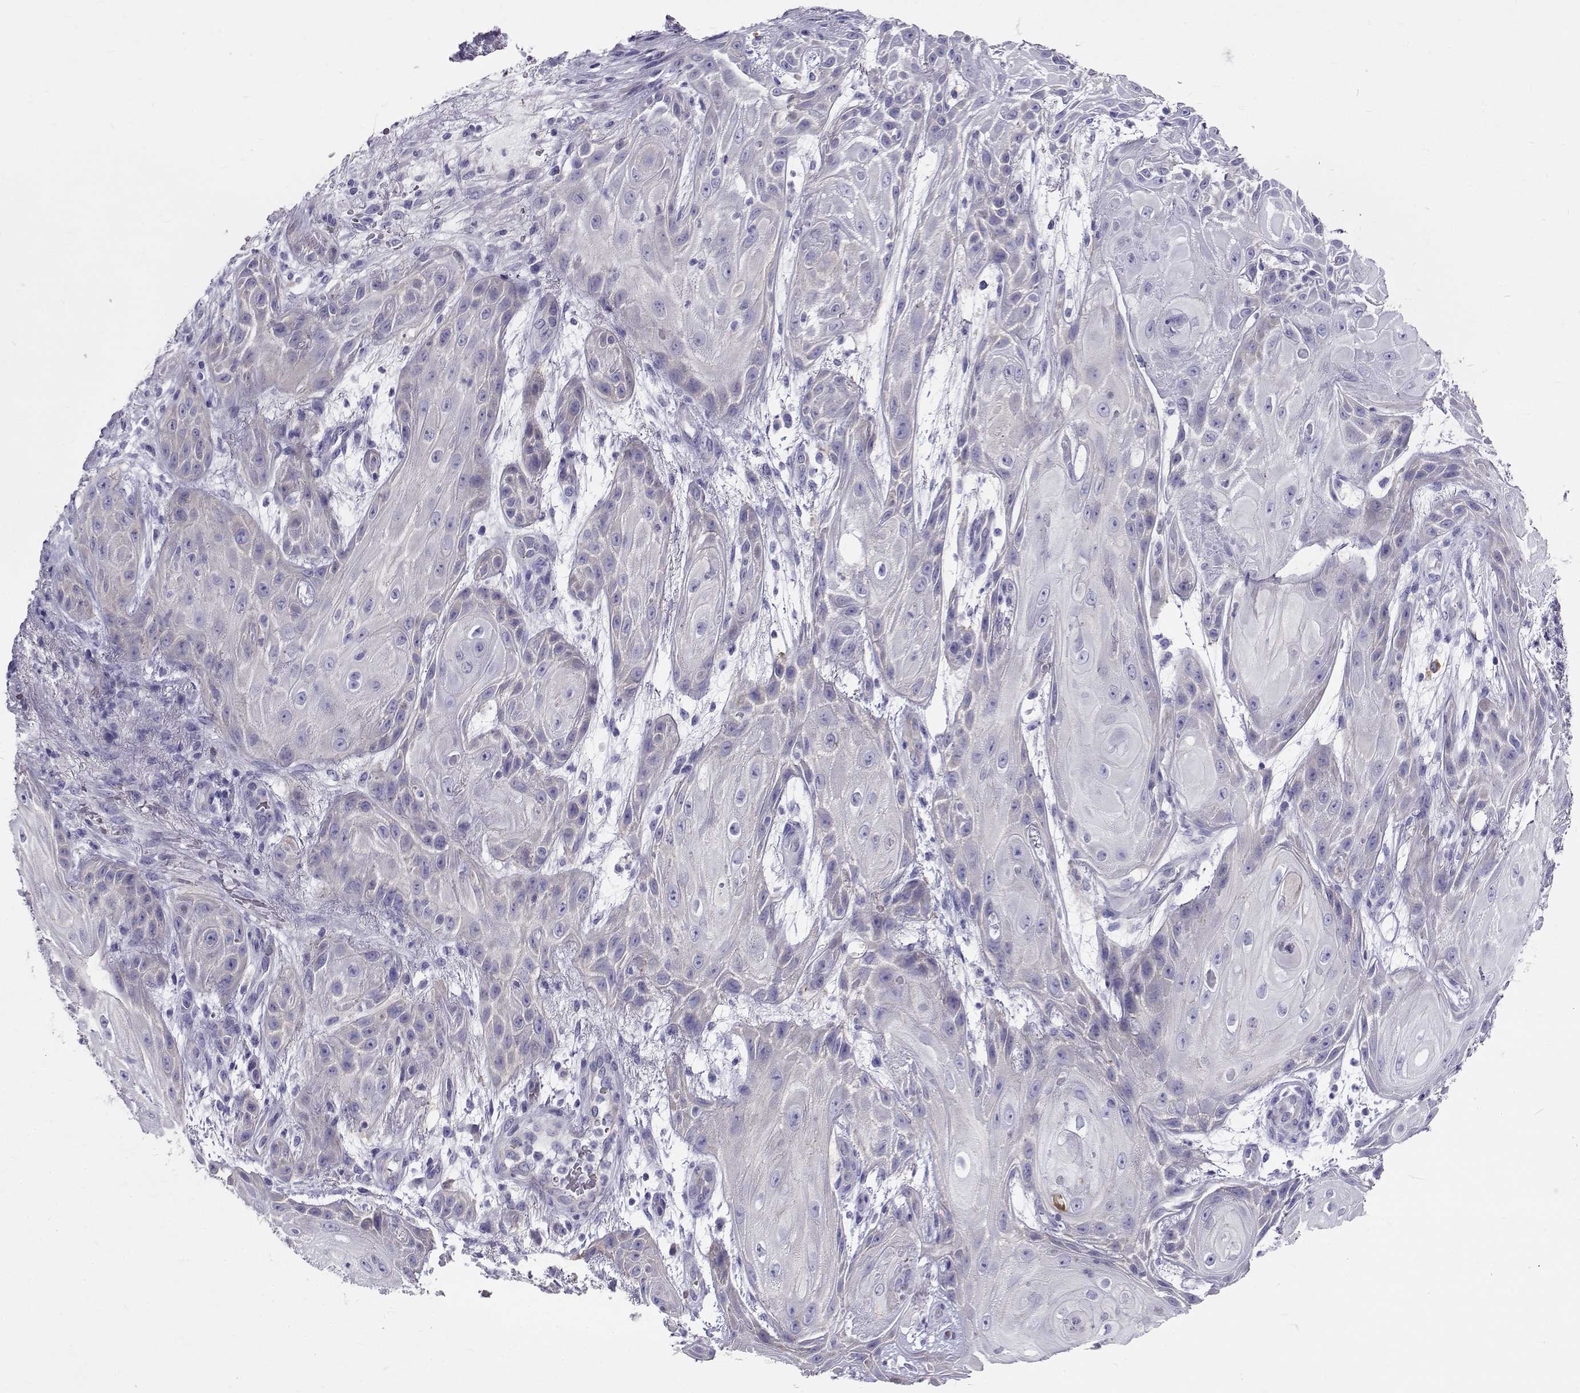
{"staining": {"intensity": "negative", "quantity": "none", "location": "none"}, "tissue": "skin cancer", "cell_type": "Tumor cells", "image_type": "cancer", "snomed": [{"axis": "morphology", "description": "Squamous cell carcinoma, NOS"}, {"axis": "topography", "description": "Skin"}], "caption": "Tumor cells show no significant protein staining in skin cancer (squamous cell carcinoma).", "gene": "IGSF1", "patient": {"sex": "male", "age": 62}}